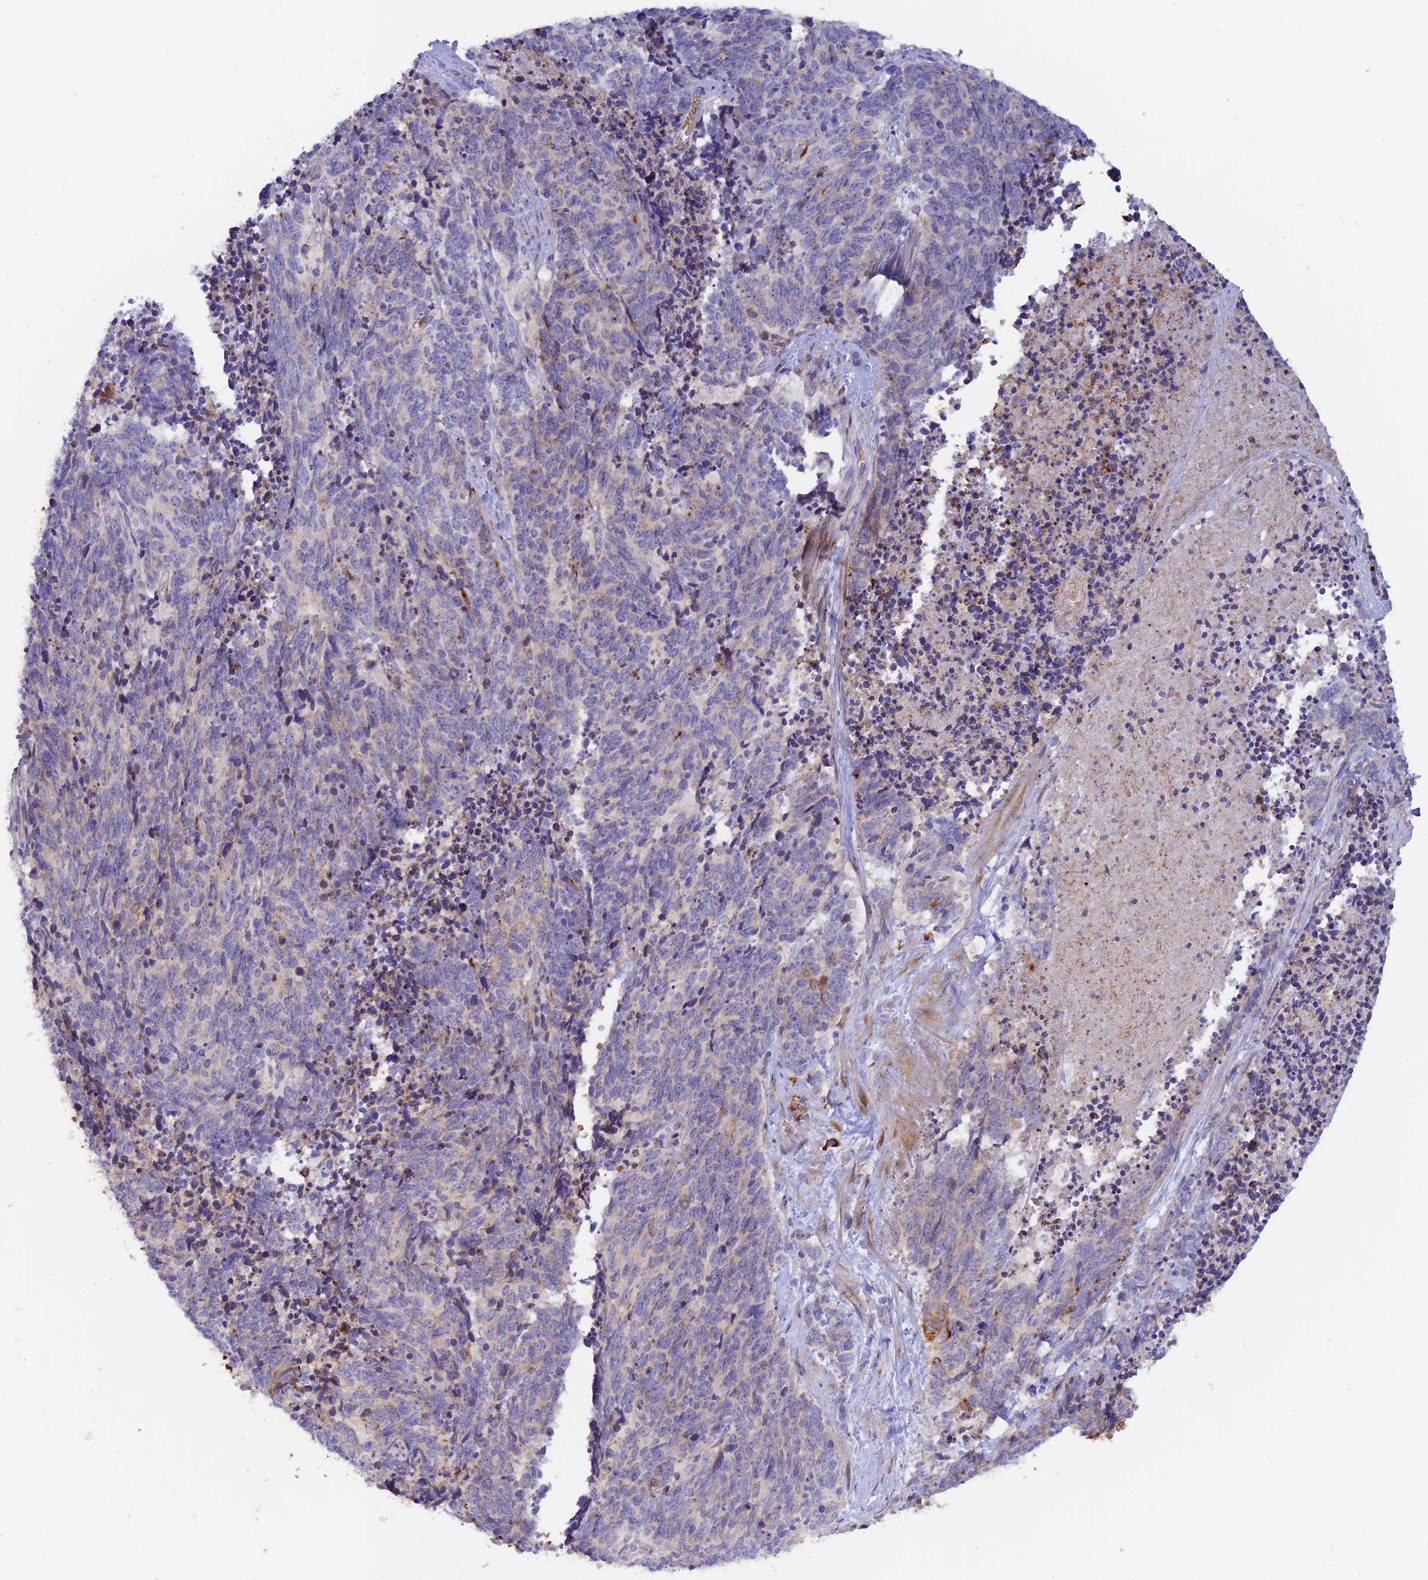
{"staining": {"intensity": "negative", "quantity": "none", "location": "none"}, "tissue": "cervical cancer", "cell_type": "Tumor cells", "image_type": "cancer", "snomed": [{"axis": "morphology", "description": "Squamous cell carcinoma, NOS"}, {"axis": "topography", "description": "Cervix"}], "caption": "An image of human cervical squamous cell carcinoma is negative for staining in tumor cells.", "gene": "DENND2D", "patient": {"sex": "female", "age": 29}}